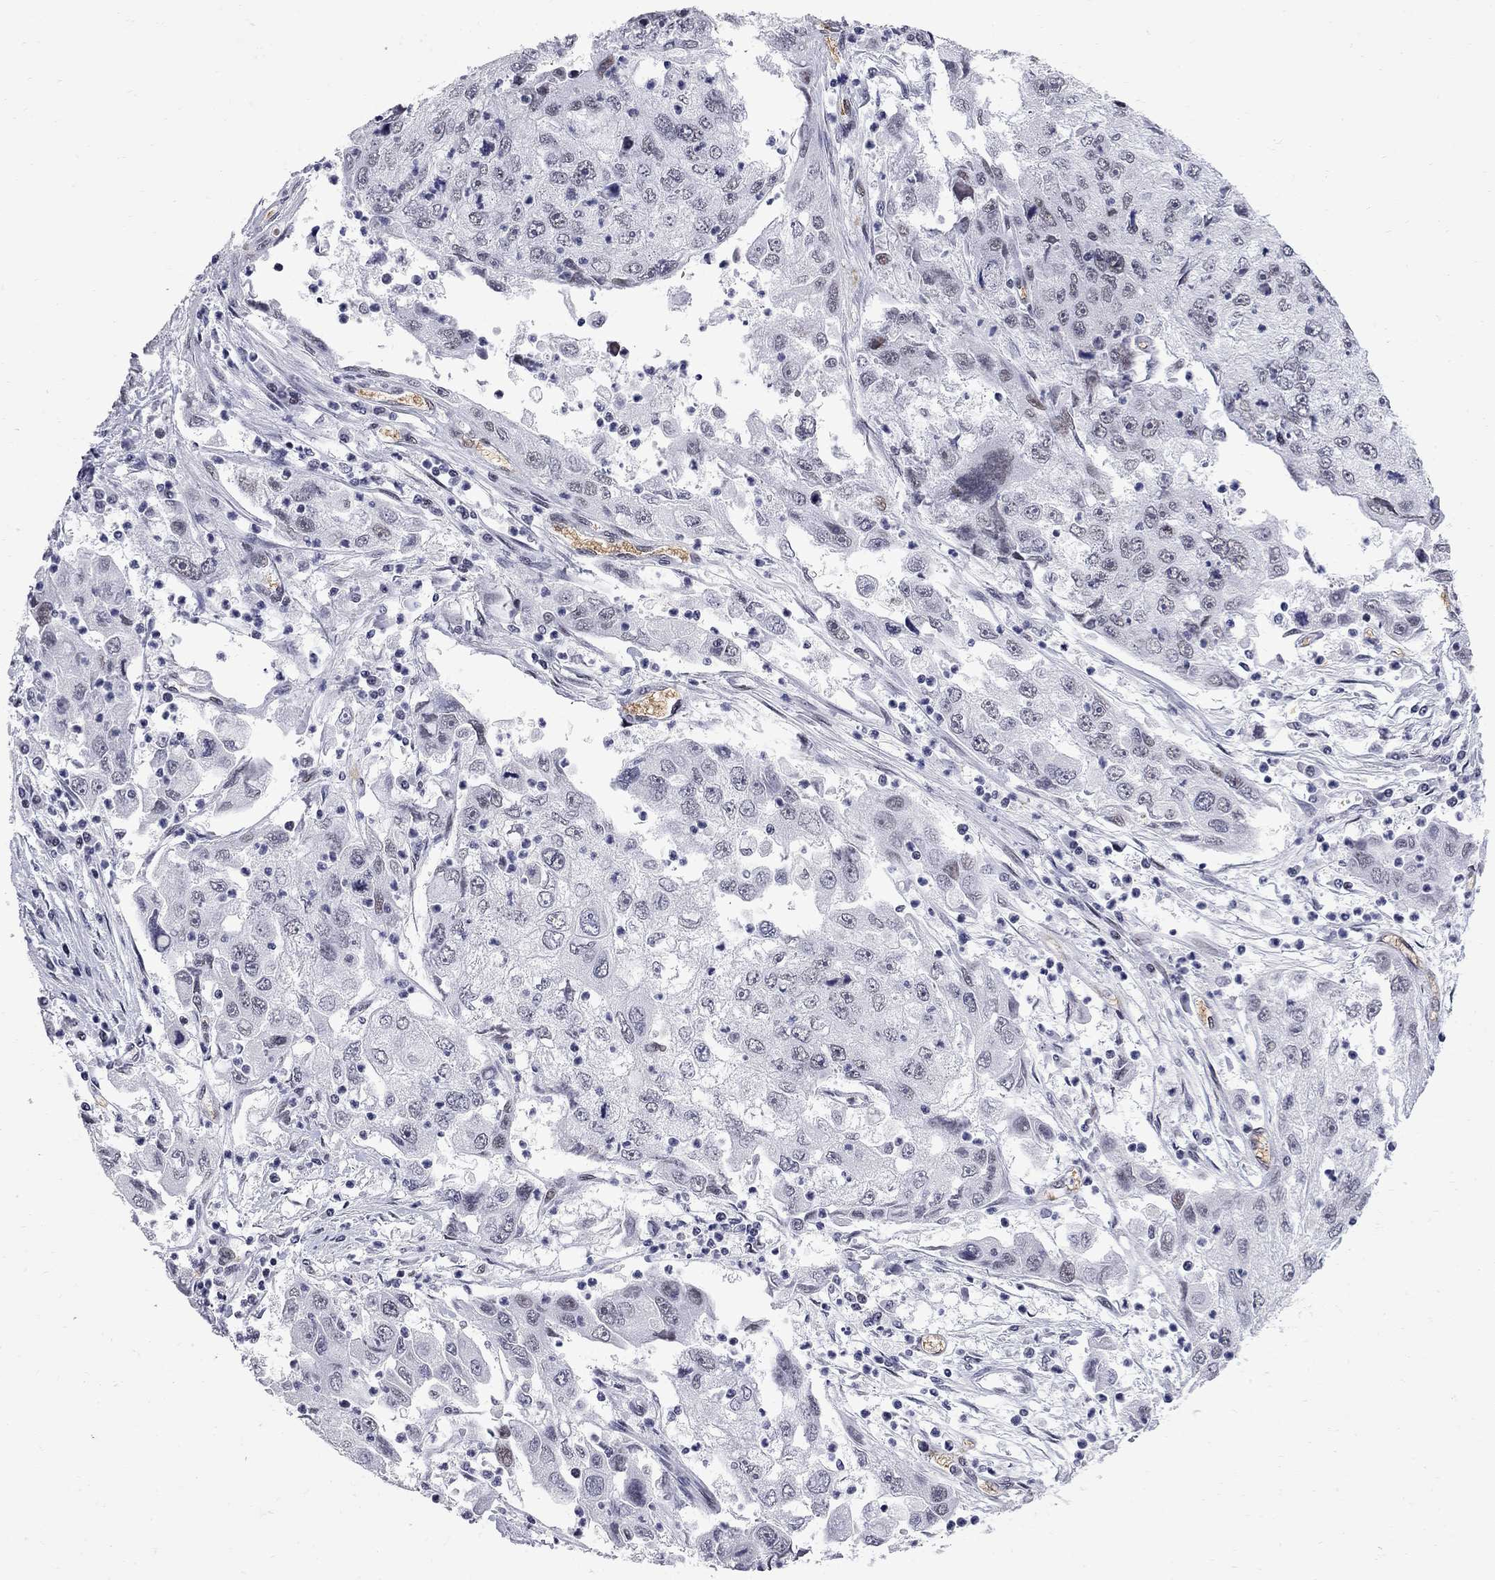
{"staining": {"intensity": "negative", "quantity": "none", "location": "none"}, "tissue": "cervical cancer", "cell_type": "Tumor cells", "image_type": "cancer", "snomed": [{"axis": "morphology", "description": "Squamous cell carcinoma, NOS"}, {"axis": "topography", "description": "Cervix"}], "caption": "Tumor cells are negative for protein expression in human squamous cell carcinoma (cervical). Brightfield microscopy of immunohistochemistry stained with DAB (brown) and hematoxylin (blue), captured at high magnification.", "gene": "ZBTB47", "patient": {"sex": "female", "age": 36}}